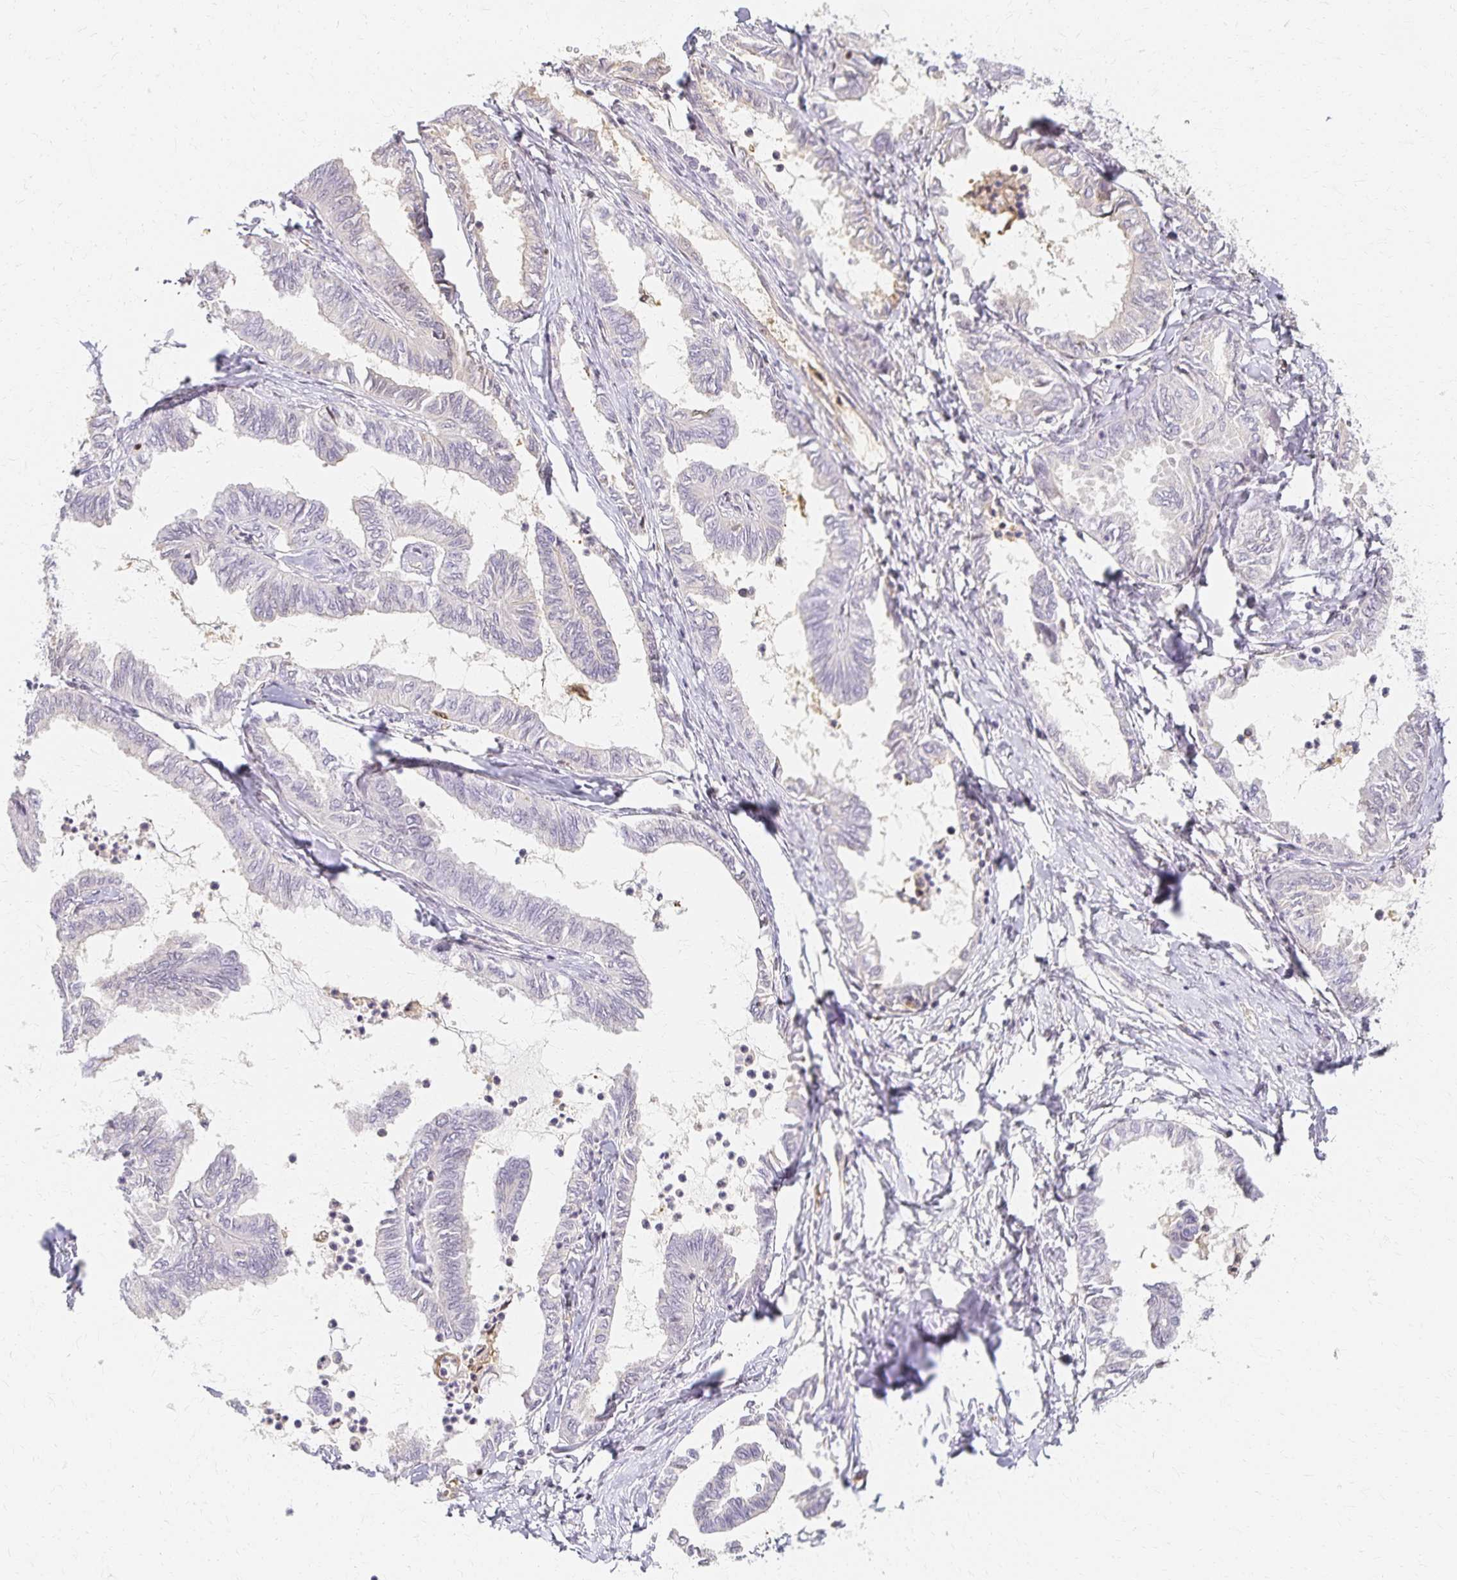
{"staining": {"intensity": "negative", "quantity": "none", "location": "none"}, "tissue": "ovarian cancer", "cell_type": "Tumor cells", "image_type": "cancer", "snomed": [{"axis": "morphology", "description": "Carcinoma, endometroid"}, {"axis": "topography", "description": "Ovary"}], "caption": "Immunohistochemistry (IHC) of human ovarian cancer reveals no staining in tumor cells.", "gene": "AZGP1", "patient": {"sex": "female", "age": 70}}